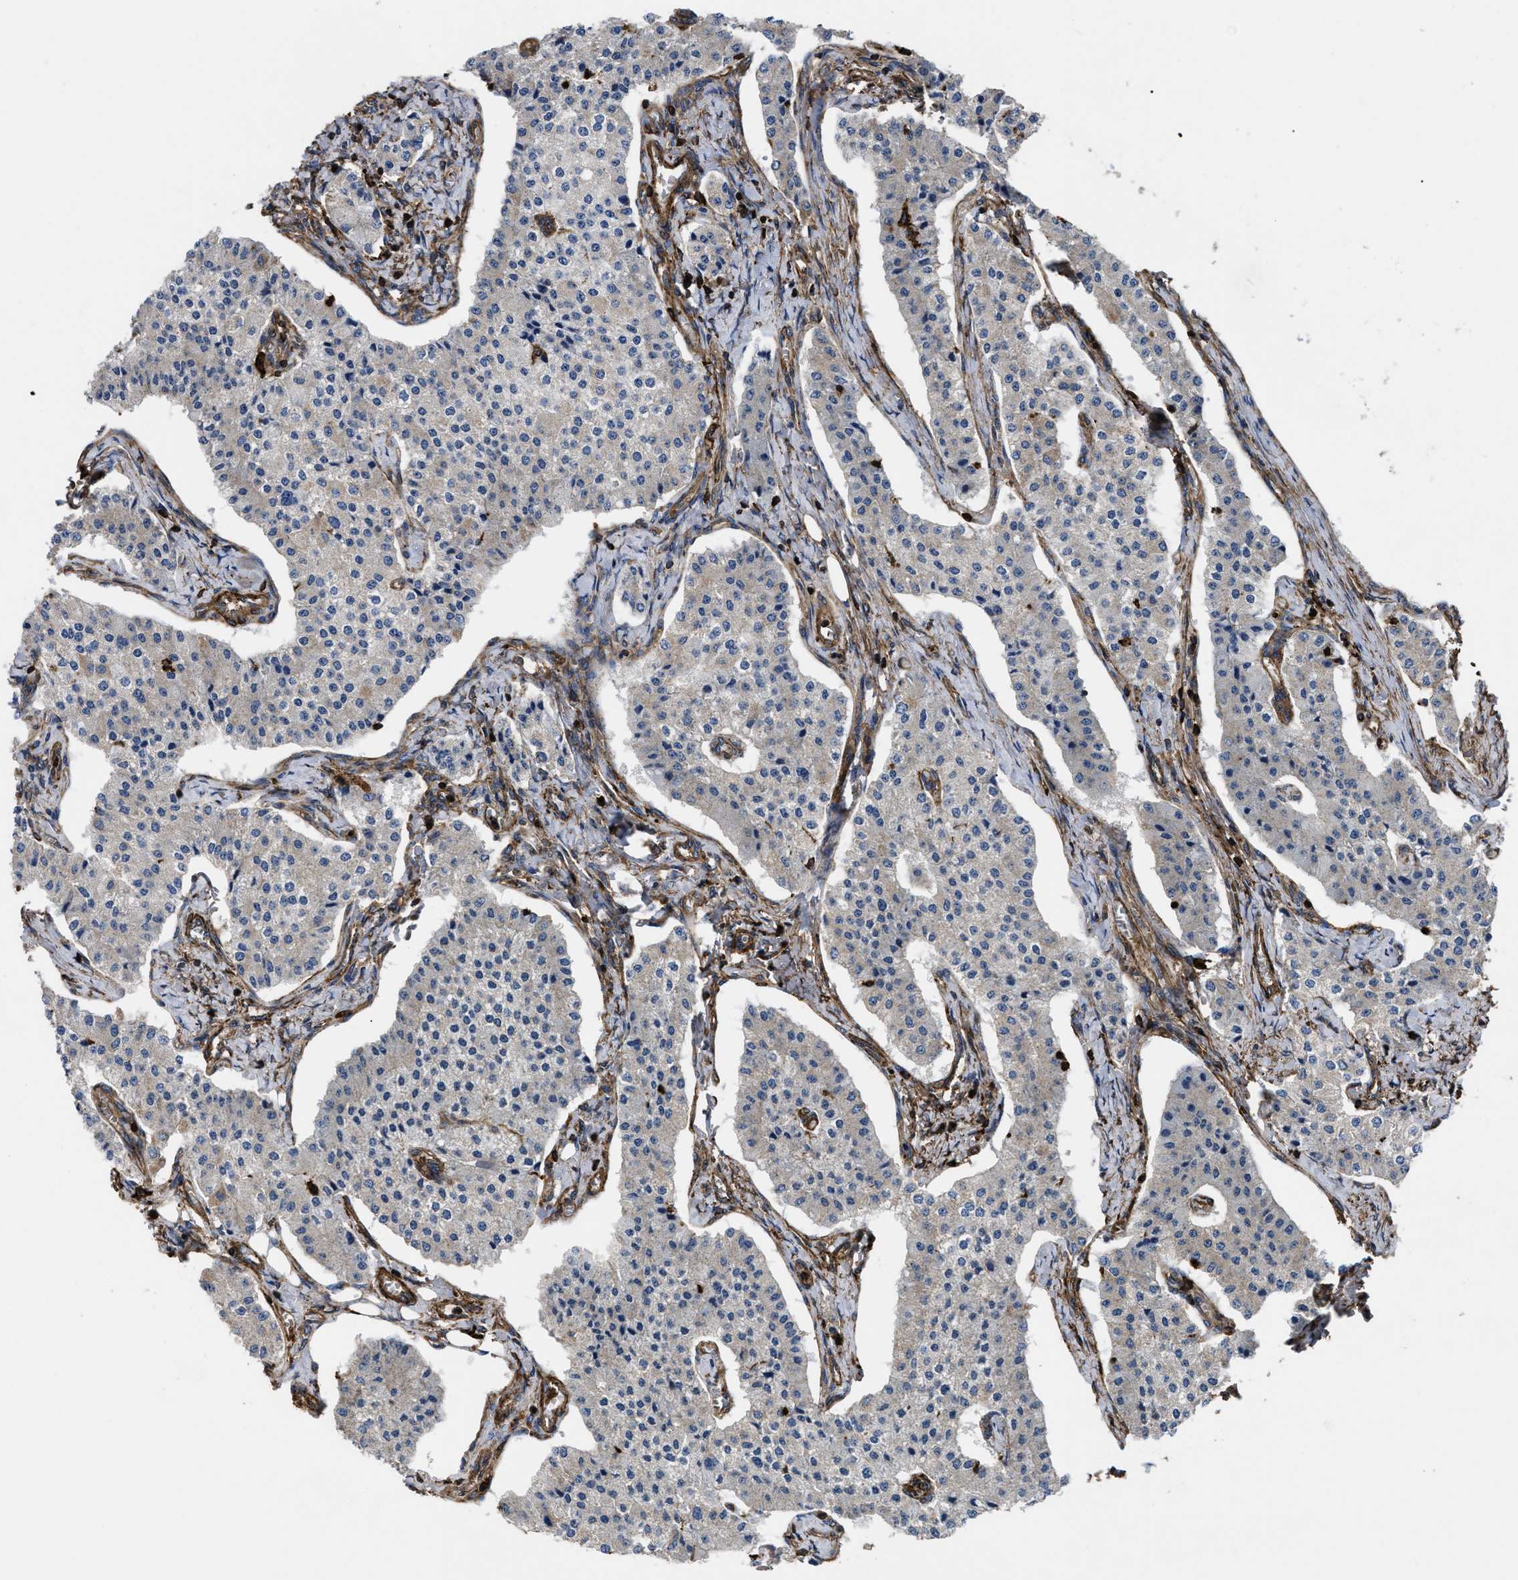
{"staining": {"intensity": "negative", "quantity": "none", "location": "none"}, "tissue": "carcinoid", "cell_type": "Tumor cells", "image_type": "cancer", "snomed": [{"axis": "morphology", "description": "Carcinoid, malignant, NOS"}, {"axis": "topography", "description": "Colon"}], "caption": "The IHC image has no significant staining in tumor cells of malignant carcinoid tissue.", "gene": "SCUBE2", "patient": {"sex": "female", "age": 52}}